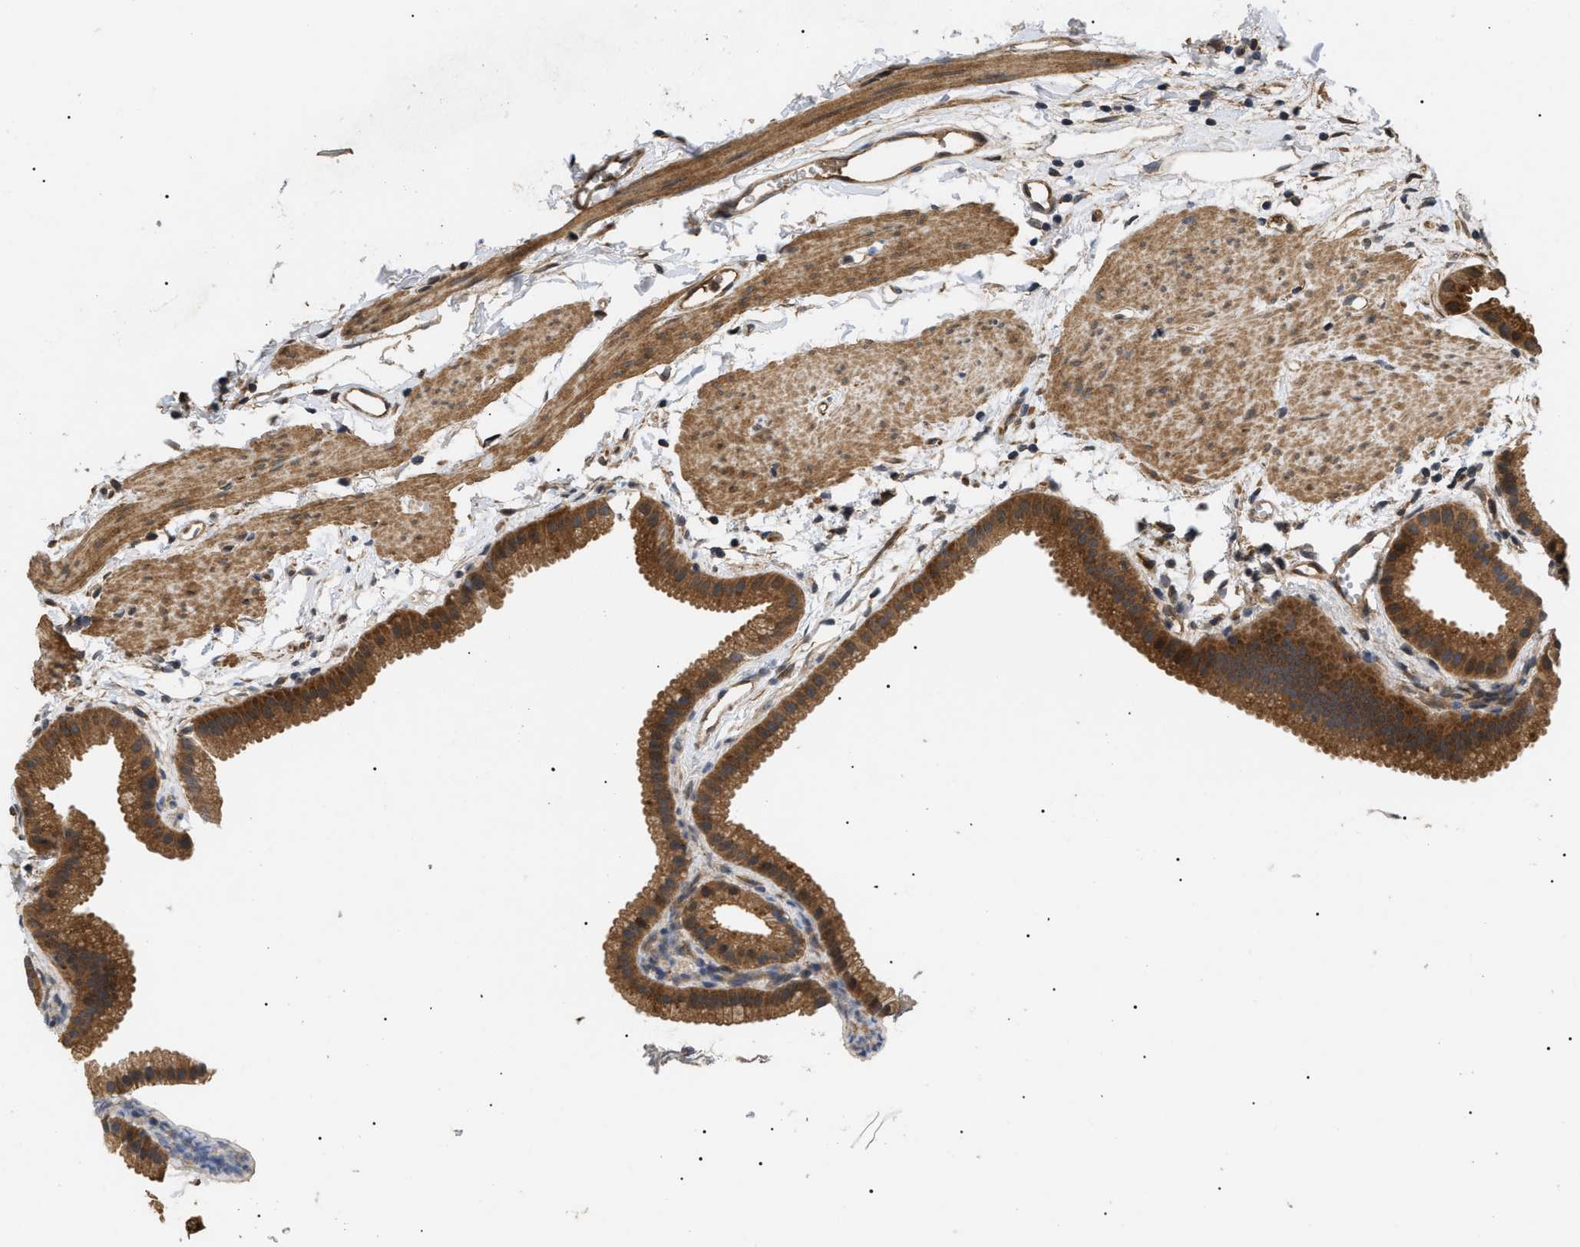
{"staining": {"intensity": "strong", "quantity": ">75%", "location": "cytoplasmic/membranous,nuclear"}, "tissue": "gallbladder", "cell_type": "Glandular cells", "image_type": "normal", "snomed": [{"axis": "morphology", "description": "Normal tissue, NOS"}, {"axis": "topography", "description": "Gallbladder"}], "caption": "Strong cytoplasmic/membranous,nuclear protein expression is present in approximately >75% of glandular cells in gallbladder.", "gene": "ASTL", "patient": {"sex": "female", "age": 64}}